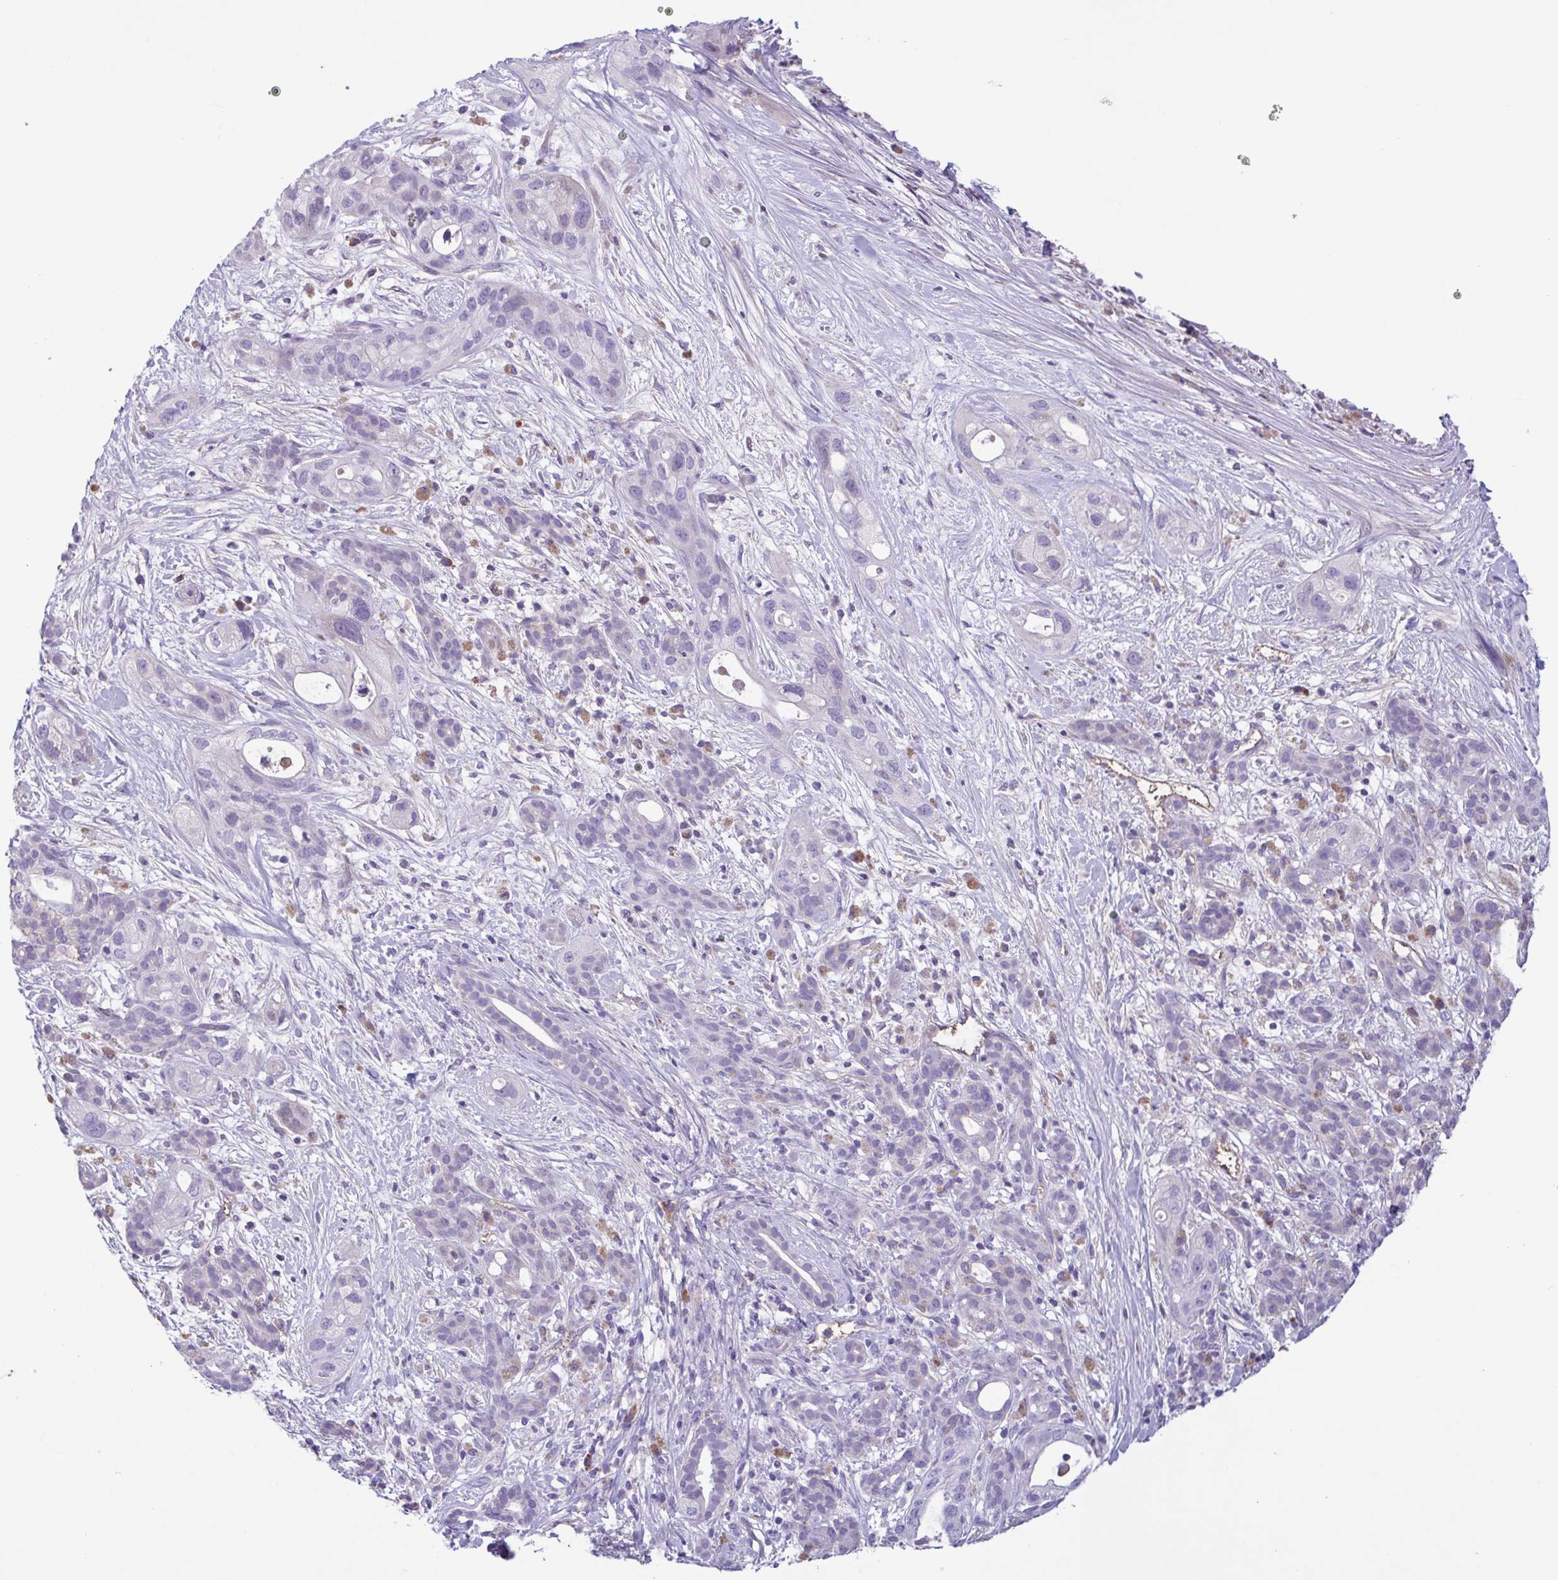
{"staining": {"intensity": "negative", "quantity": "none", "location": "none"}, "tissue": "pancreatic cancer", "cell_type": "Tumor cells", "image_type": "cancer", "snomed": [{"axis": "morphology", "description": "Adenocarcinoma, NOS"}, {"axis": "topography", "description": "Pancreas"}], "caption": "Immunohistochemical staining of pancreatic cancer shows no significant positivity in tumor cells. (DAB IHC visualized using brightfield microscopy, high magnification).", "gene": "F13B", "patient": {"sex": "male", "age": 44}}